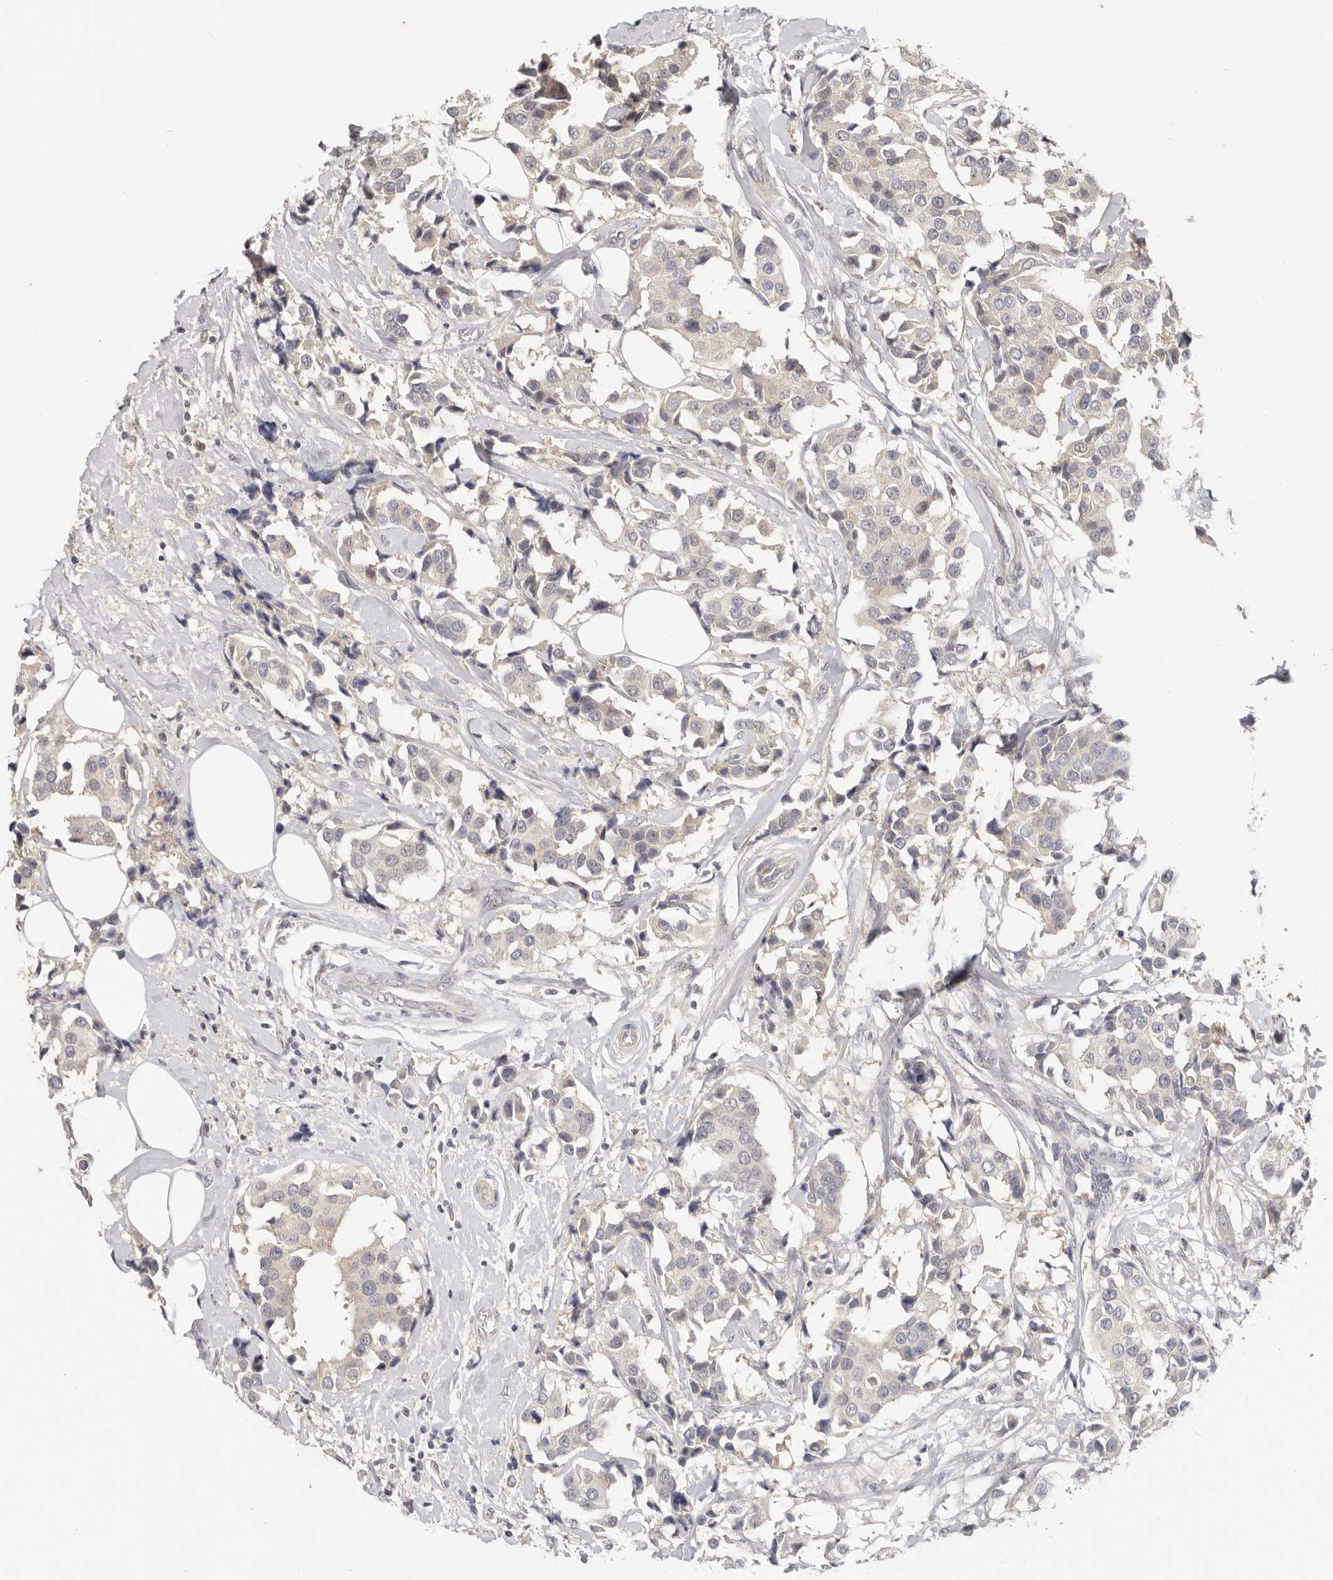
{"staining": {"intensity": "negative", "quantity": "none", "location": "none"}, "tissue": "breast cancer", "cell_type": "Tumor cells", "image_type": "cancer", "snomed": [{"axis": "morphology", "description": "Normal tissue, NOS"}, {"axis": "morphology", "description": "Duct carcinoma"}, {"axis": "topography", "description": "Breast"}], "caption": "Immunohistochemistry micrograph of neoplastic tissue: human breast cancer stained with DAB shows no significant protein expression in tumor cells.", "gene": "WDR77", "patient": {"sex": "female", "age": 39}}